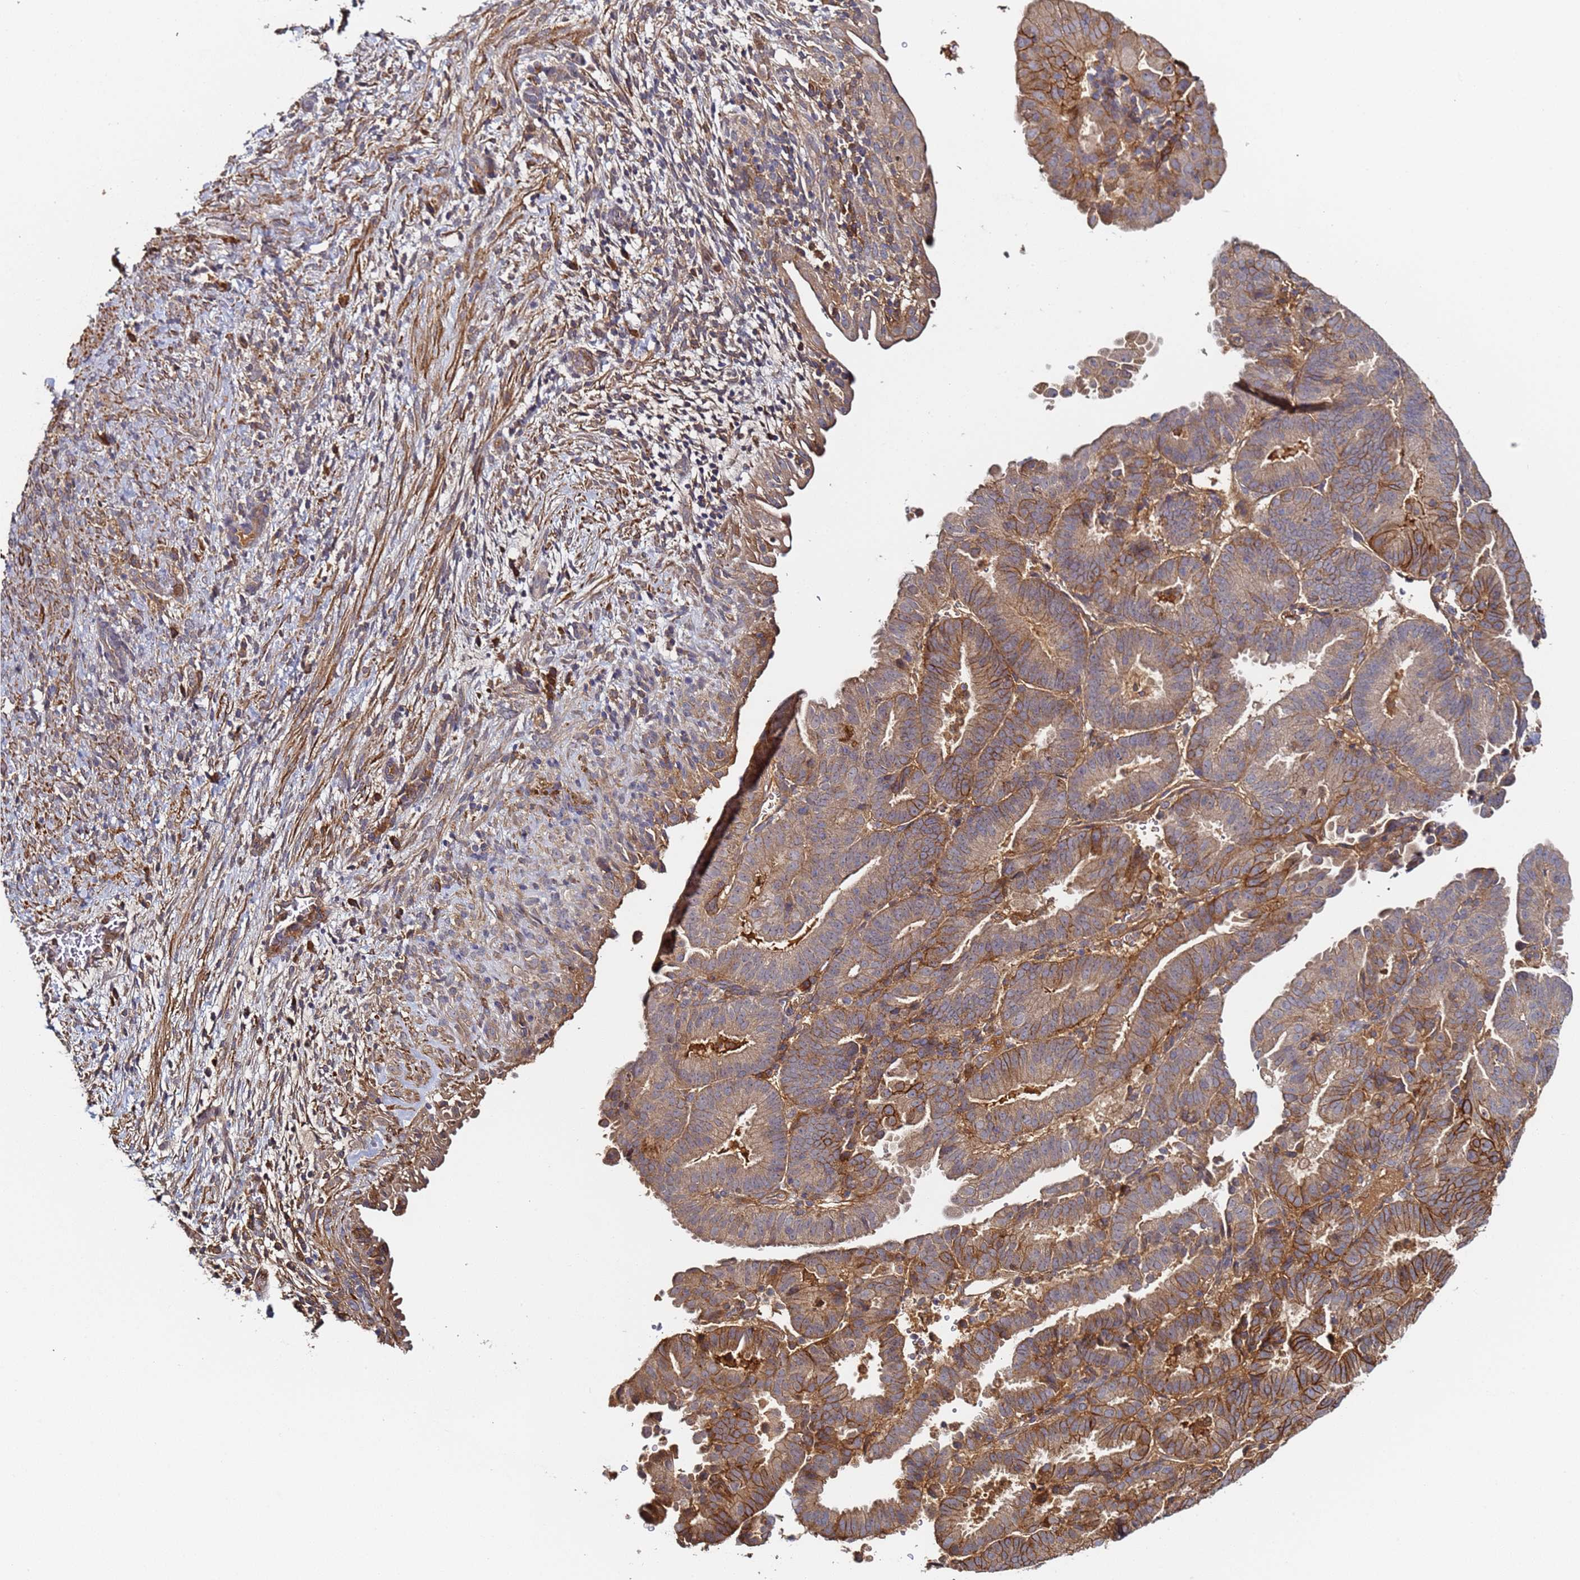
{"staining": {"intensity": "moderate", "quantity": ">75%", "location": "cytoplasmic/membranous"}, "tissue": "endometrial cancer", "cell_type": "Tumor cells", "image_type": "cancer", "snomed": [{"axis": "morphology", "description": "Adenocarcinoma, NOS"}, {"axis": "topography", "description": "Endometrium"}], "caption": "Tumor cells display medium levels of moderate cytoplasmic/membranous staining in approximately >75% of cells in human adenocarcinoma (endometrial).", "gene": "LRRC69", "patient": {"sex": "female", "age": 70}}